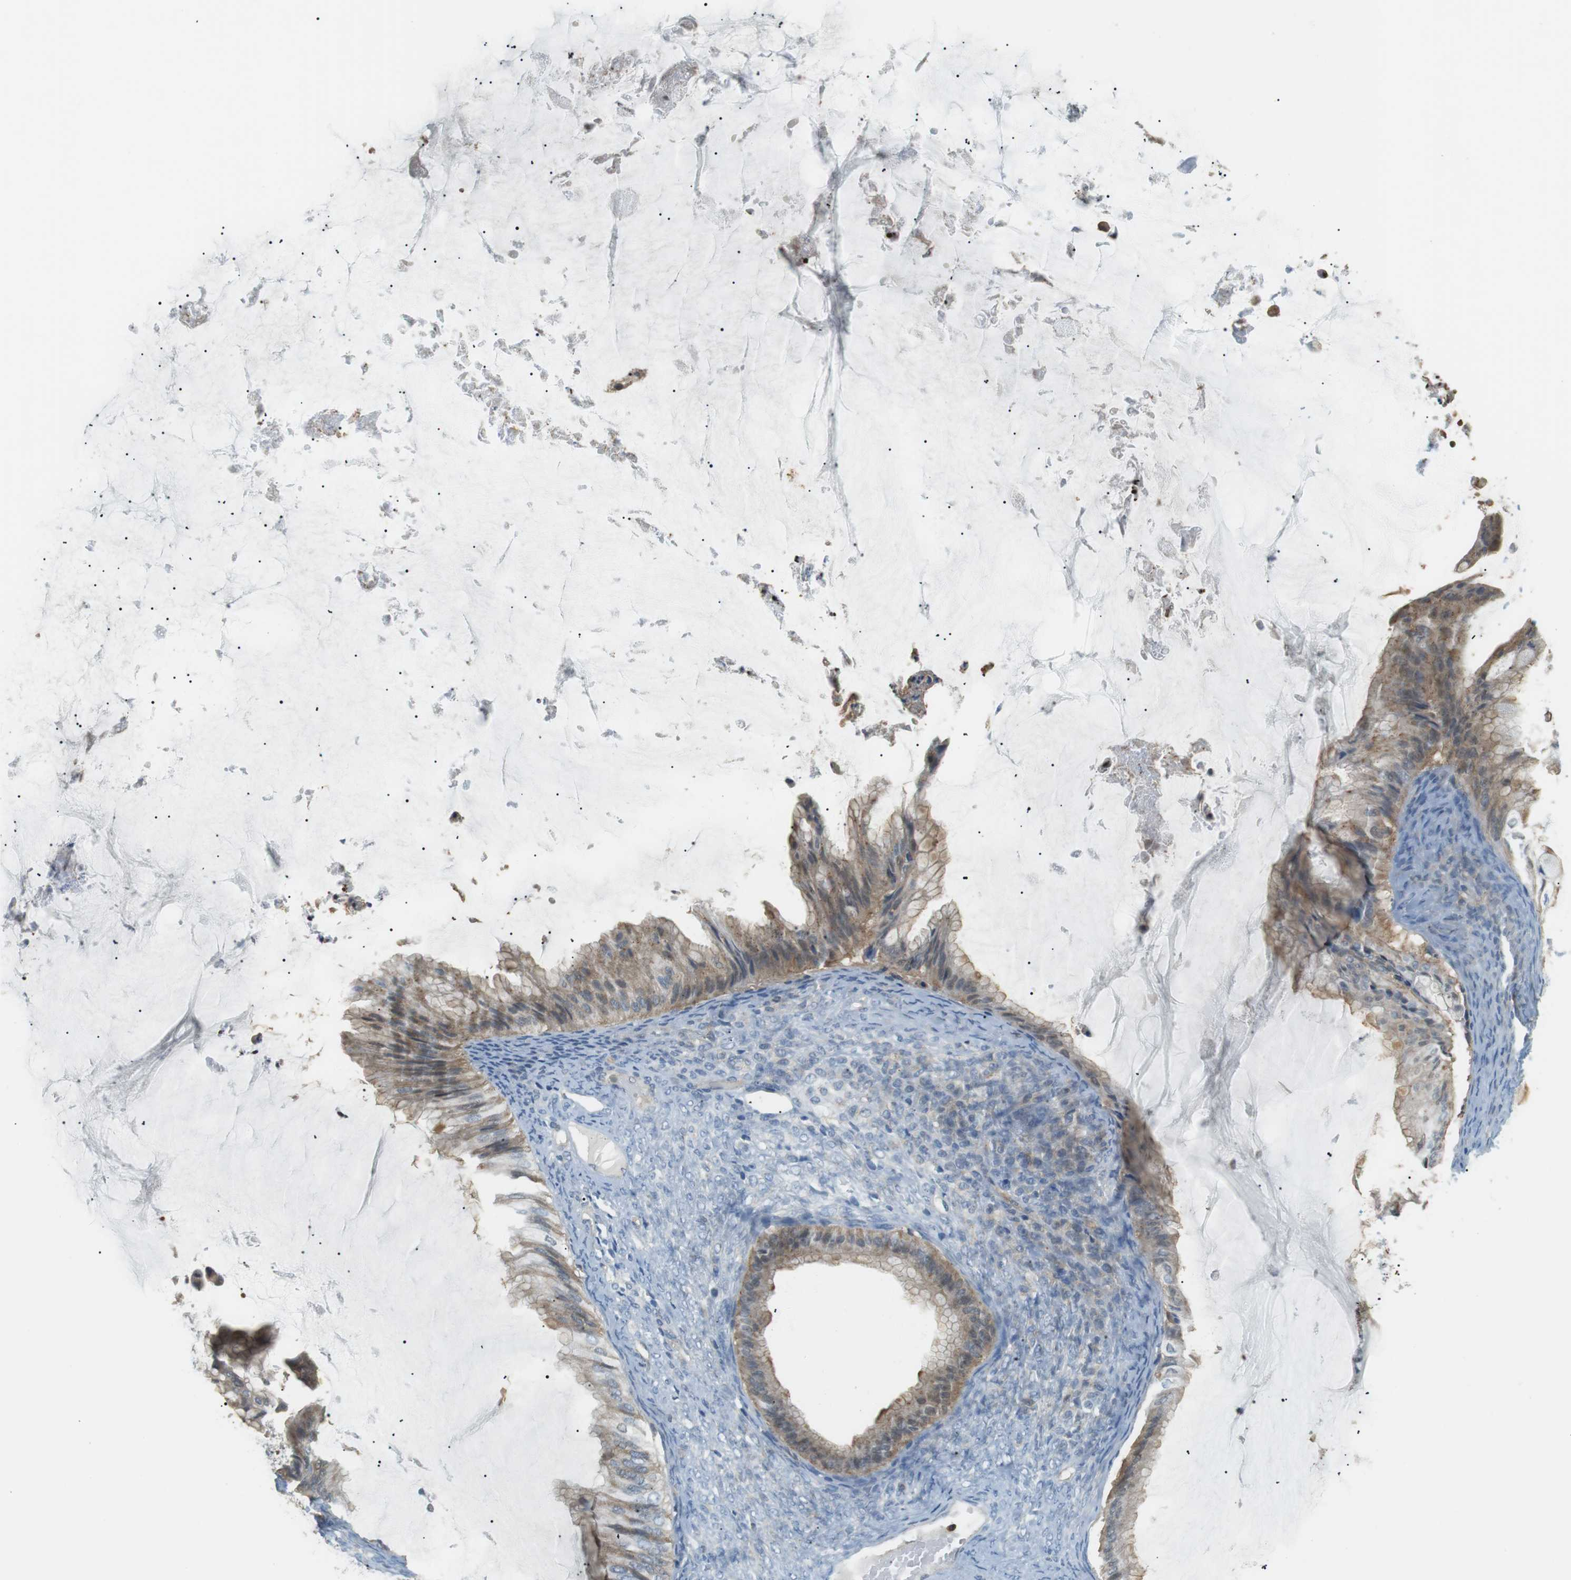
{"staining": {"intensity": "weak", "quantity": "25%-75%", "location": "cytoplasmic/membranous"}, "tissue": "ovarian cancer", "cell_type": "Tumor cells", "image_type": "cancer", "snomed": [{"axis": "morphology", "description": "Cystadenocarcinoma, mucinous, NOS"}, {"axis": "topography", "description": "Ovary"}], "caption": "Mucinous cystadenocarcinoma (ovarian) stained for a protein displays weak cytoplasmic/membranous positivity in tumor cells.", "gene": "P2RY1", "patient": {"sex": "female", "age": 61}}